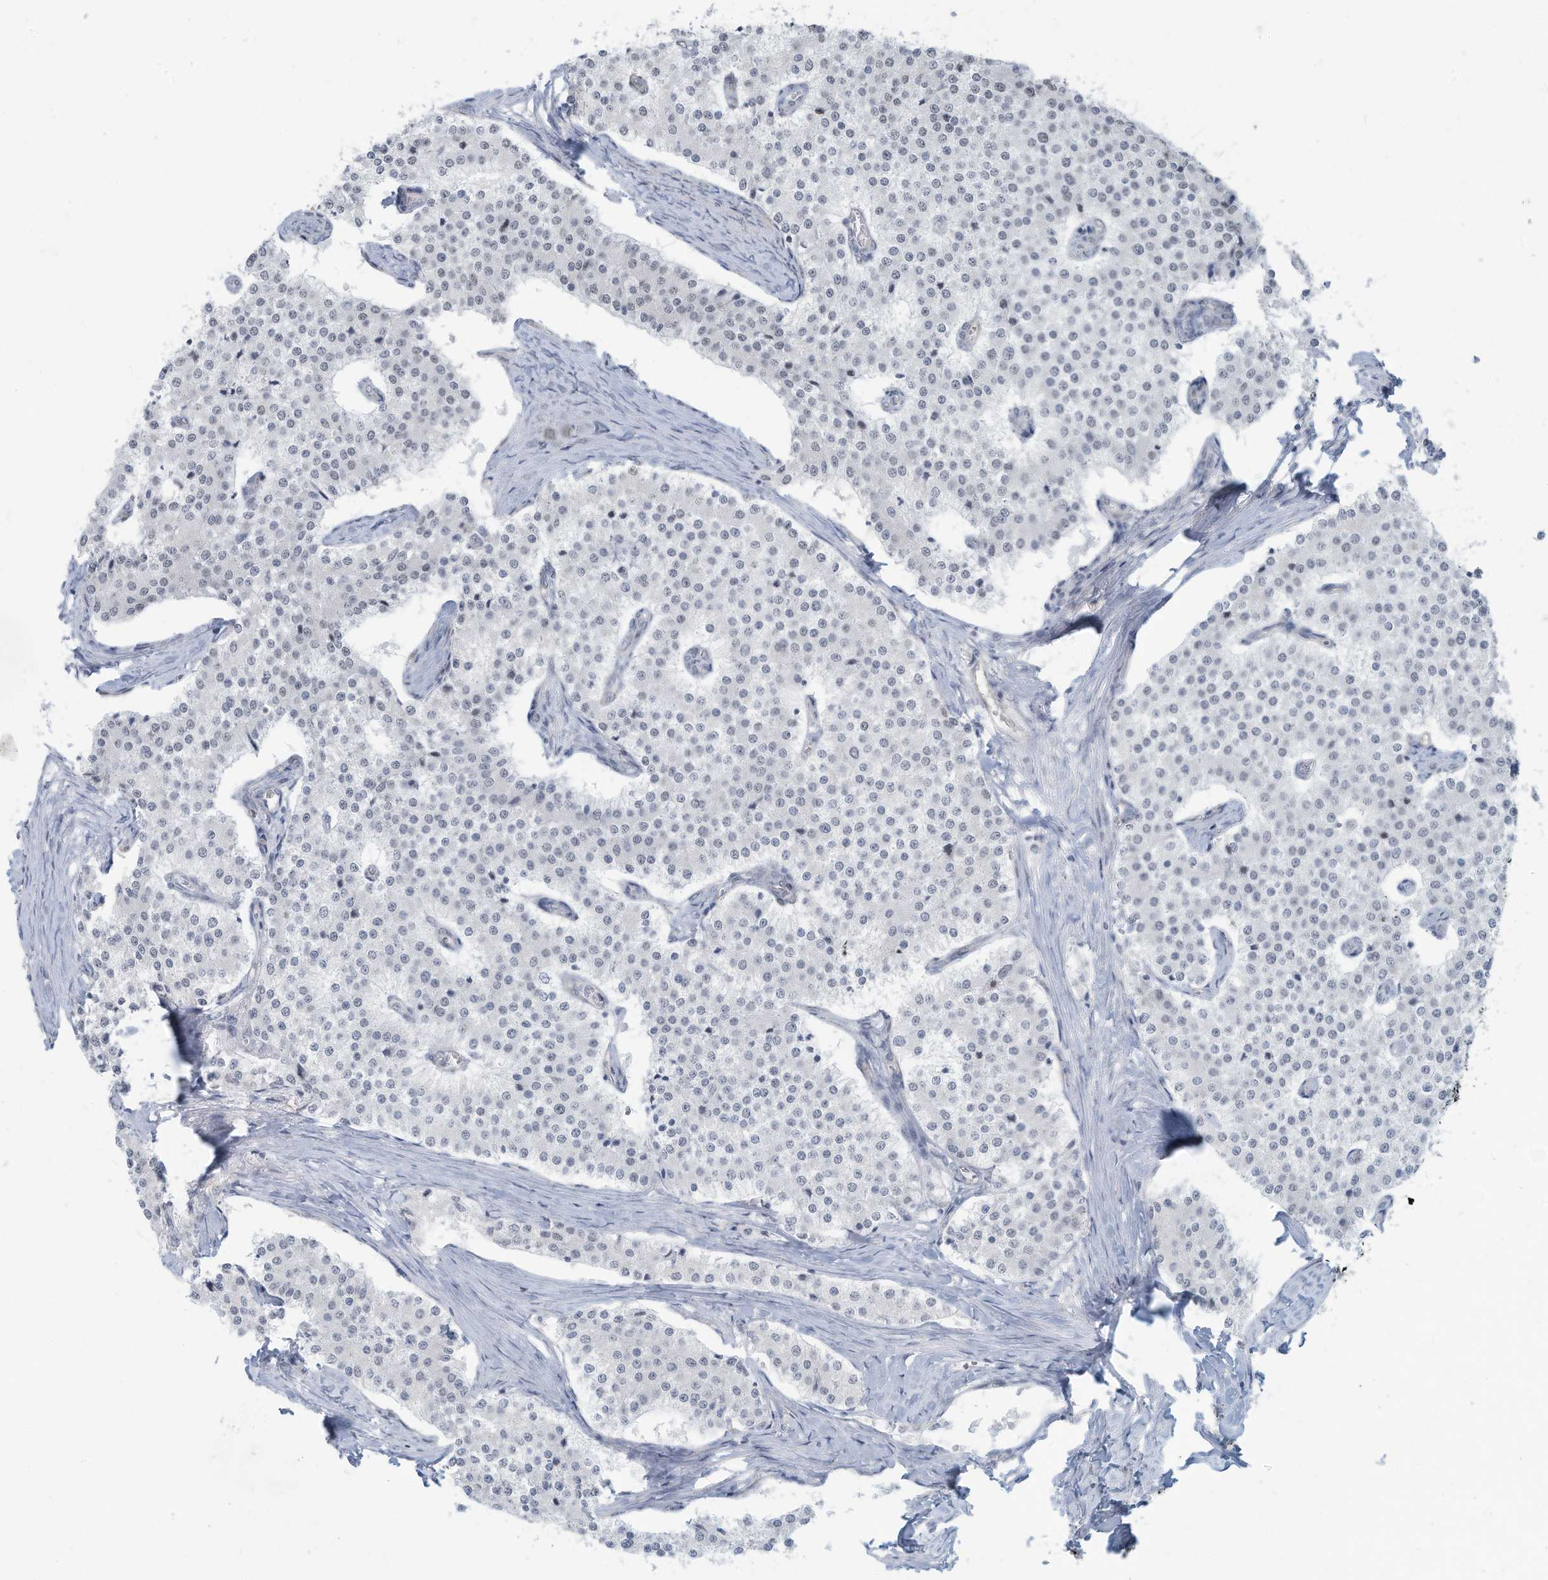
{"staining": {"intensity": "negative", "quantity": "none", "location": "none"}, "tissue": "carcinoid", "cell_type": "Tumor cells", "image_type": "cancer", "snomed": [{"axis": "morphology", "description": "Carcinoid, malignant, NOS"}, {"axis": "topography", "description": "Colon"}], "caption": "An image of carcinoid stained for a protein exhibits no brown staining in tumor cells.", "gene": "SARNP", "patient": {"sex": "female", "age": 52}}